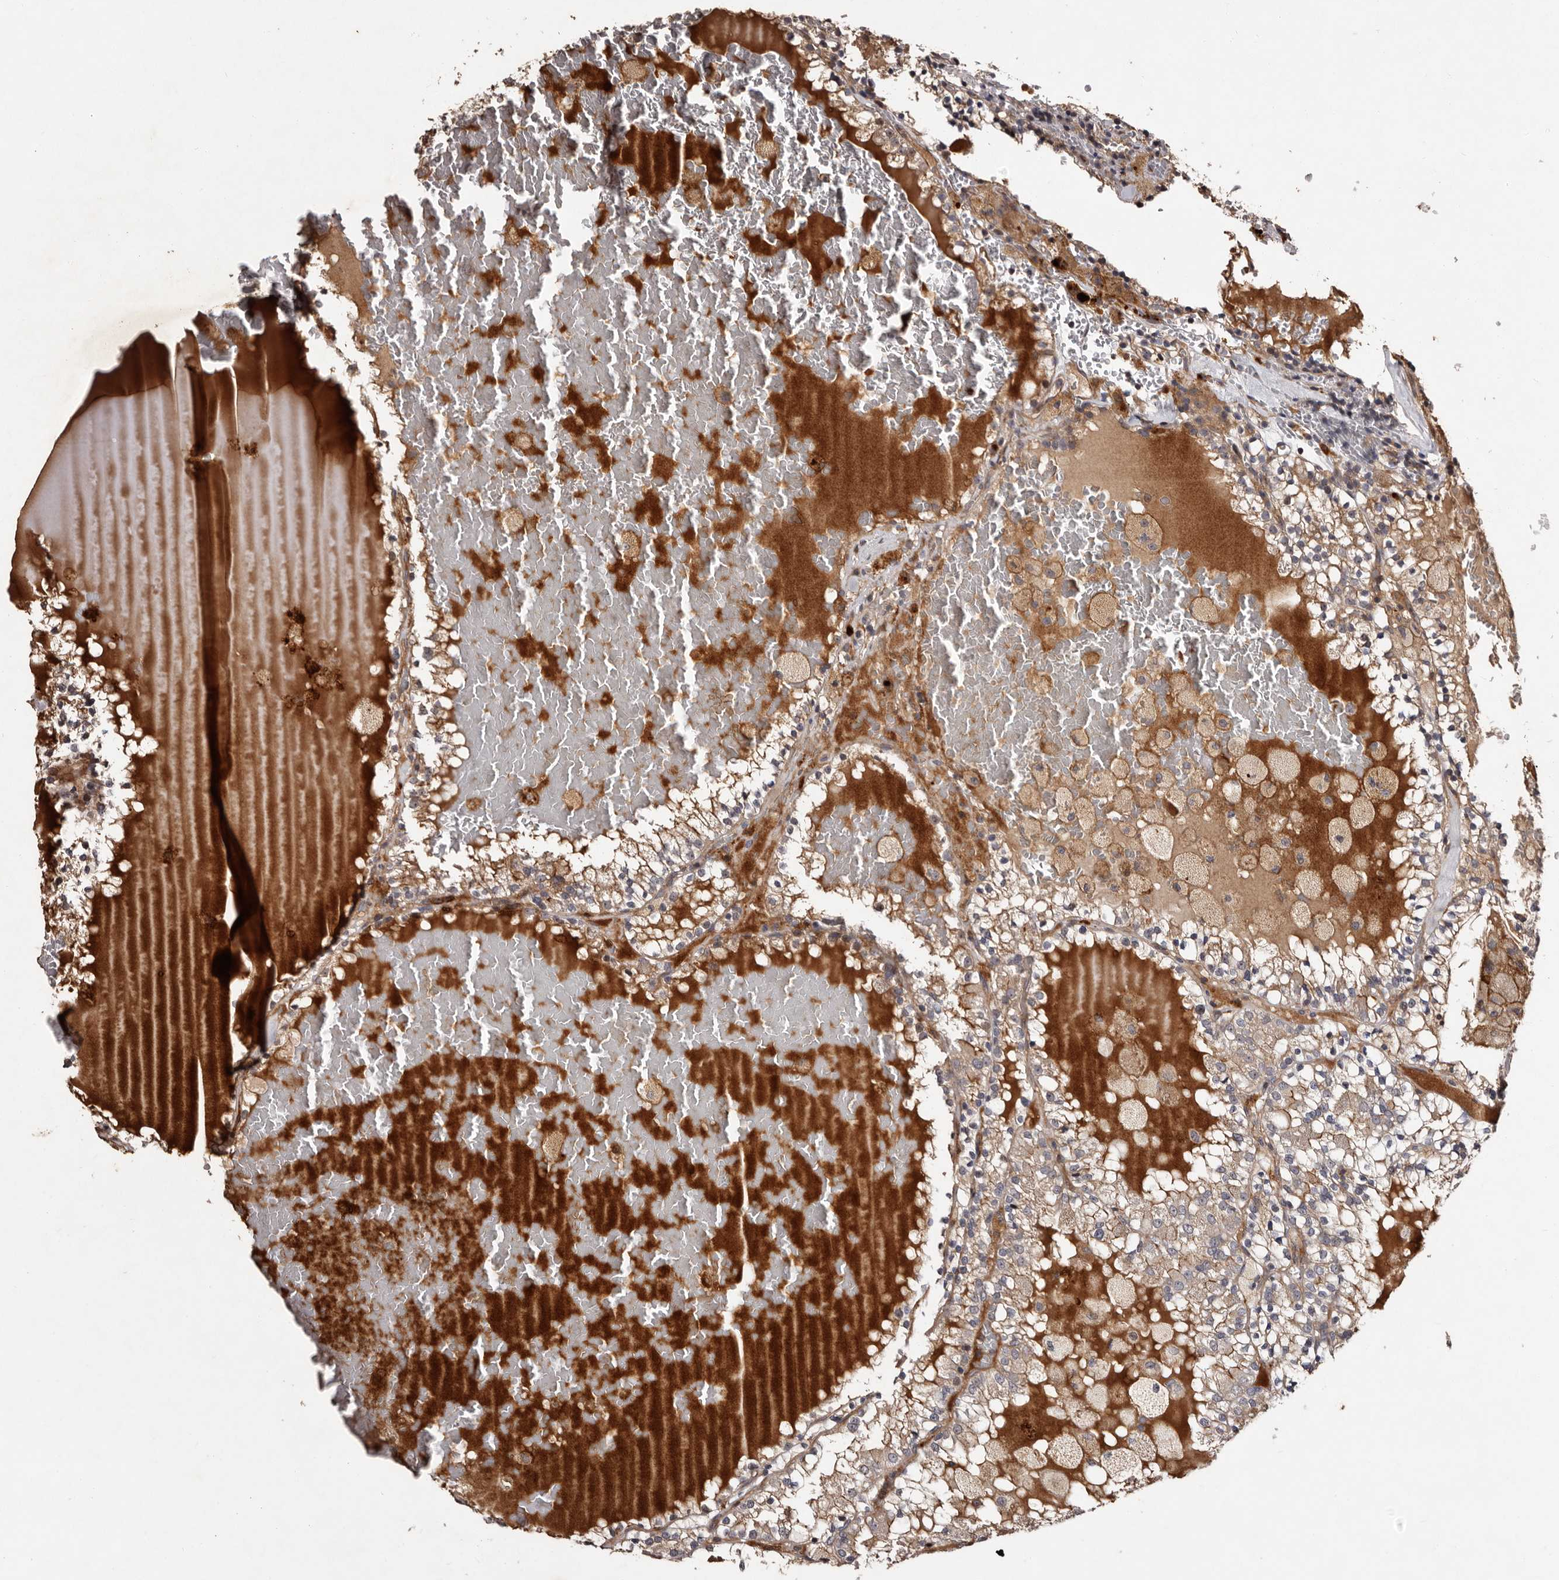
{"staining": {"intensity": "moderate", "quantity": "25%-75%", "location": "cytoplasmic/membranous"}, "tissue": "renal cancer", "cell_type": "Tumor cells", "image_type": "cancer", "snomed": [{"axis": "morphology", "description": "Adenocarcinoma, NOS"}, {"axis": "topography", "description": "Kidney"}], "caption": "Protein analysis of renal cancer (adenocarcinoma) tissue reveals moderate cytoplasmic/membranous staining in approximately 25%-75% of tumor cells.", "gene": "PRKD3", "patient": {"sex": "female", "age": 56}}